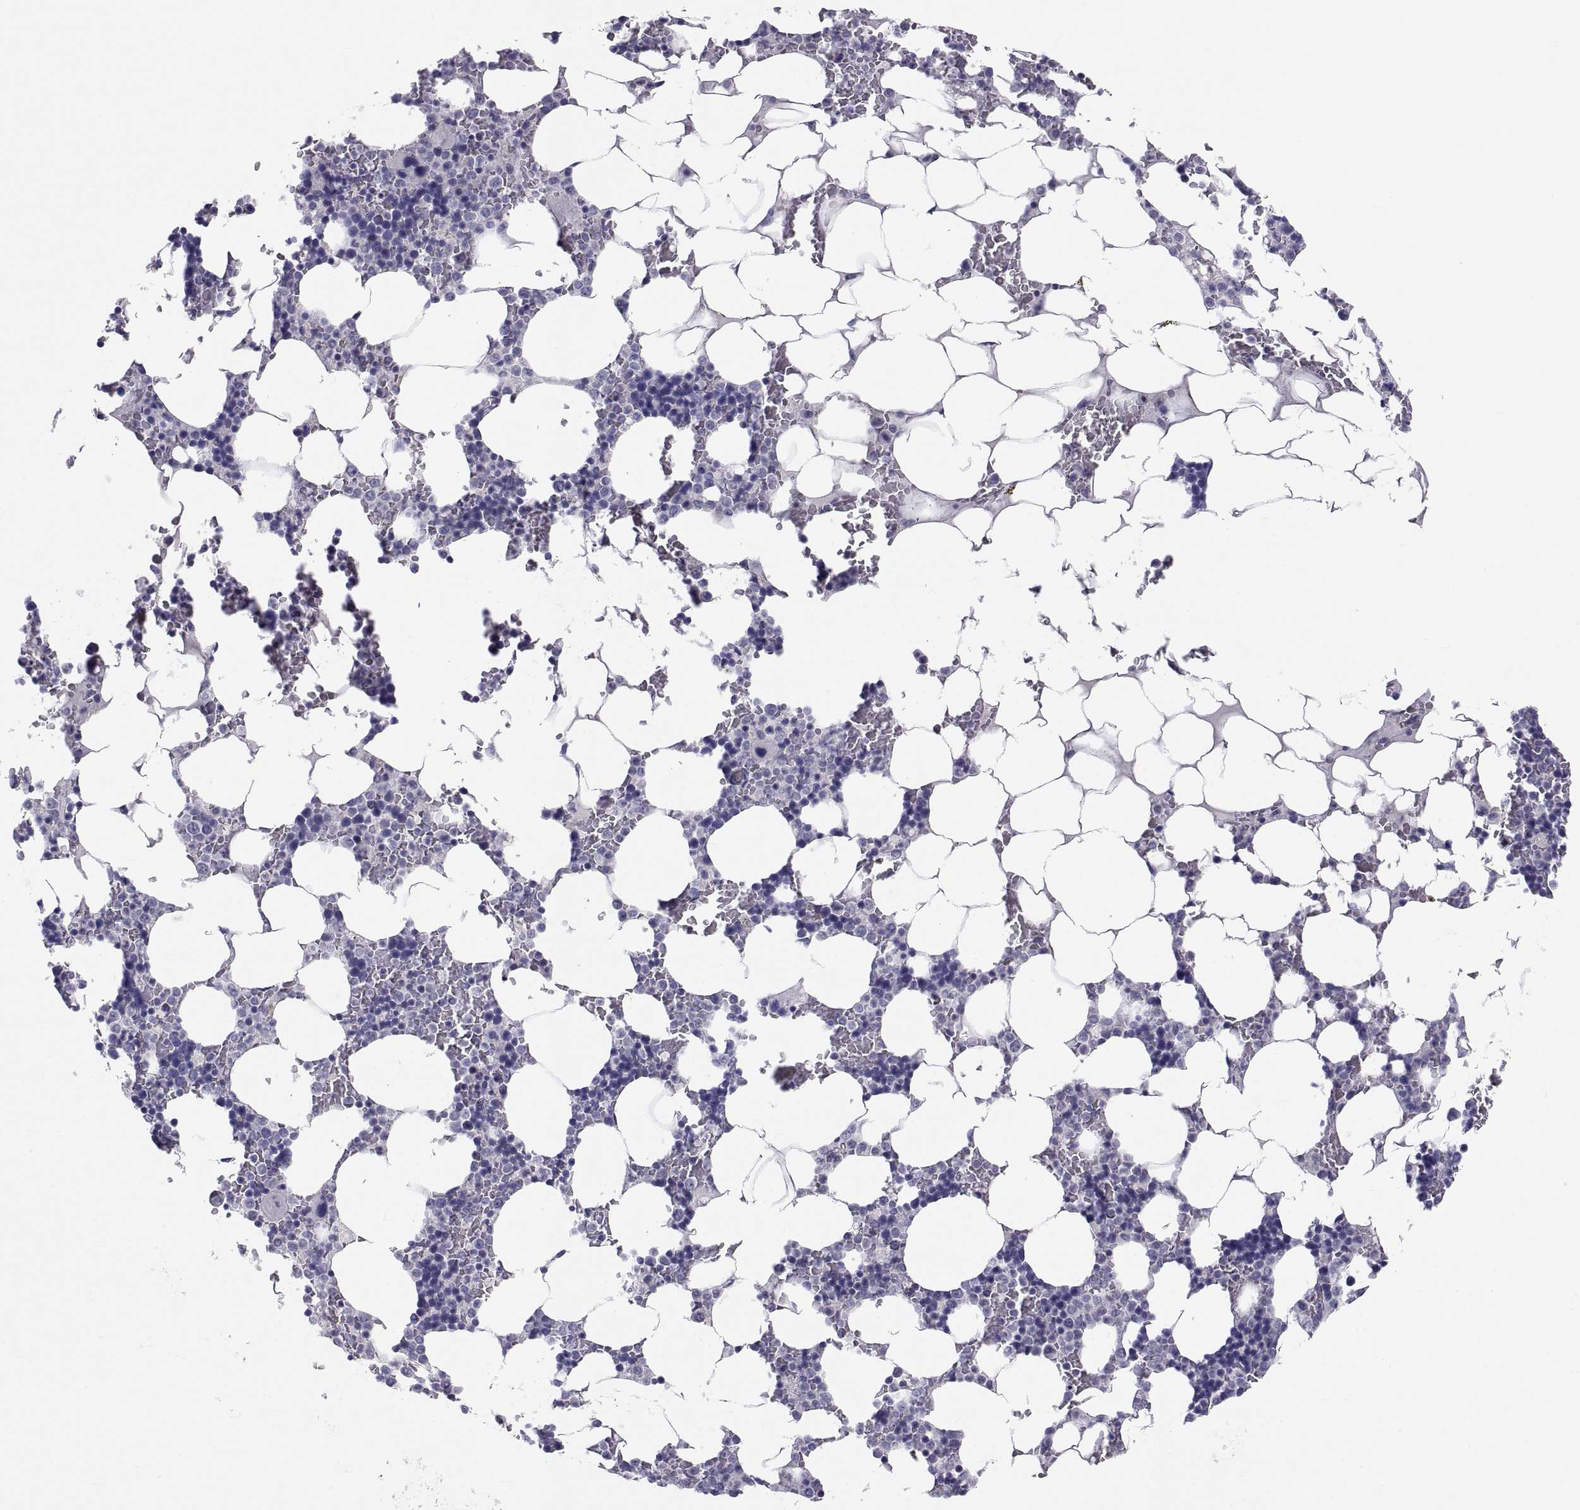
{"staining": {"intensity": "negative", "quantity": "none", "location": "none"}, "tissue": "bone marrow", "cell_type": "Hematopoietic cells", "image_type": "normal", "snomed": [{"axis": "morphology", "description": "Normal tissue, NOS"}, {"axis": "topography", "description": "Bone marrow"}], "caption": "High magnification brightfield microscopy of normal bone marrow stained with DAB (brown) and counterstained with hematoxylin (blue): hematopoietic cells show no significant positivity.", "gene": "TEX13A", "patient": {"sex": "male", "age": 51}}